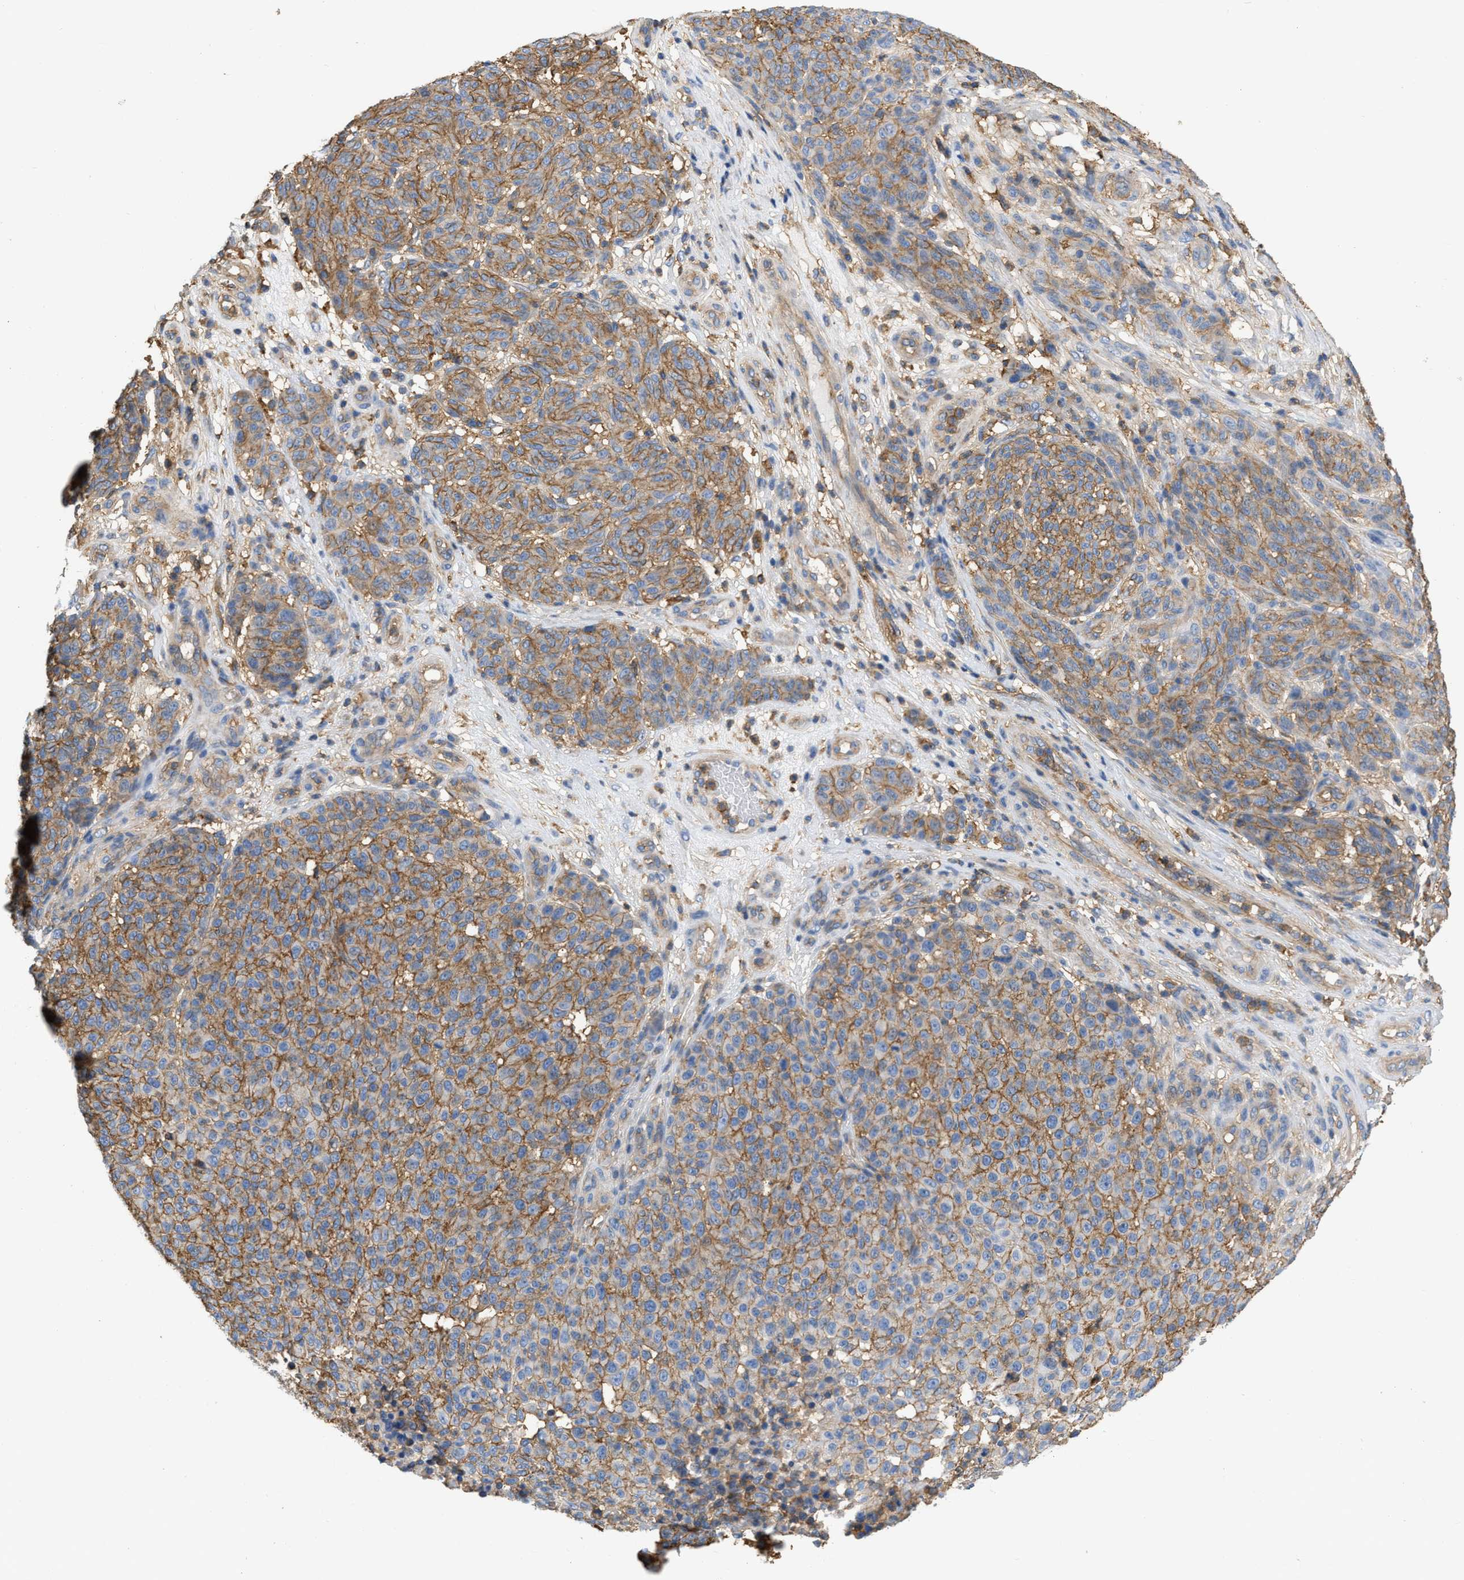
{"staining": {"intensity": "moderate", "quantity": ">75%", "location": "cytoplasmic/membranous"}, "tissue": "melanoma", "cell_type": "Tumor cells", "image_type": "cancer", "snomed": [{"axis": "morphology", "description": "Malignant melanoma, NOS"}, {"axis": "topography", "description": "Skin"}], "caption": "This is a micrograph of IHC staining of malignant melanoma, which shows moderate expression in the cytoplasmic/membranous of tumor cells.", "gene": "GNB4", "patient": {"sex": "male", "age": 59}}